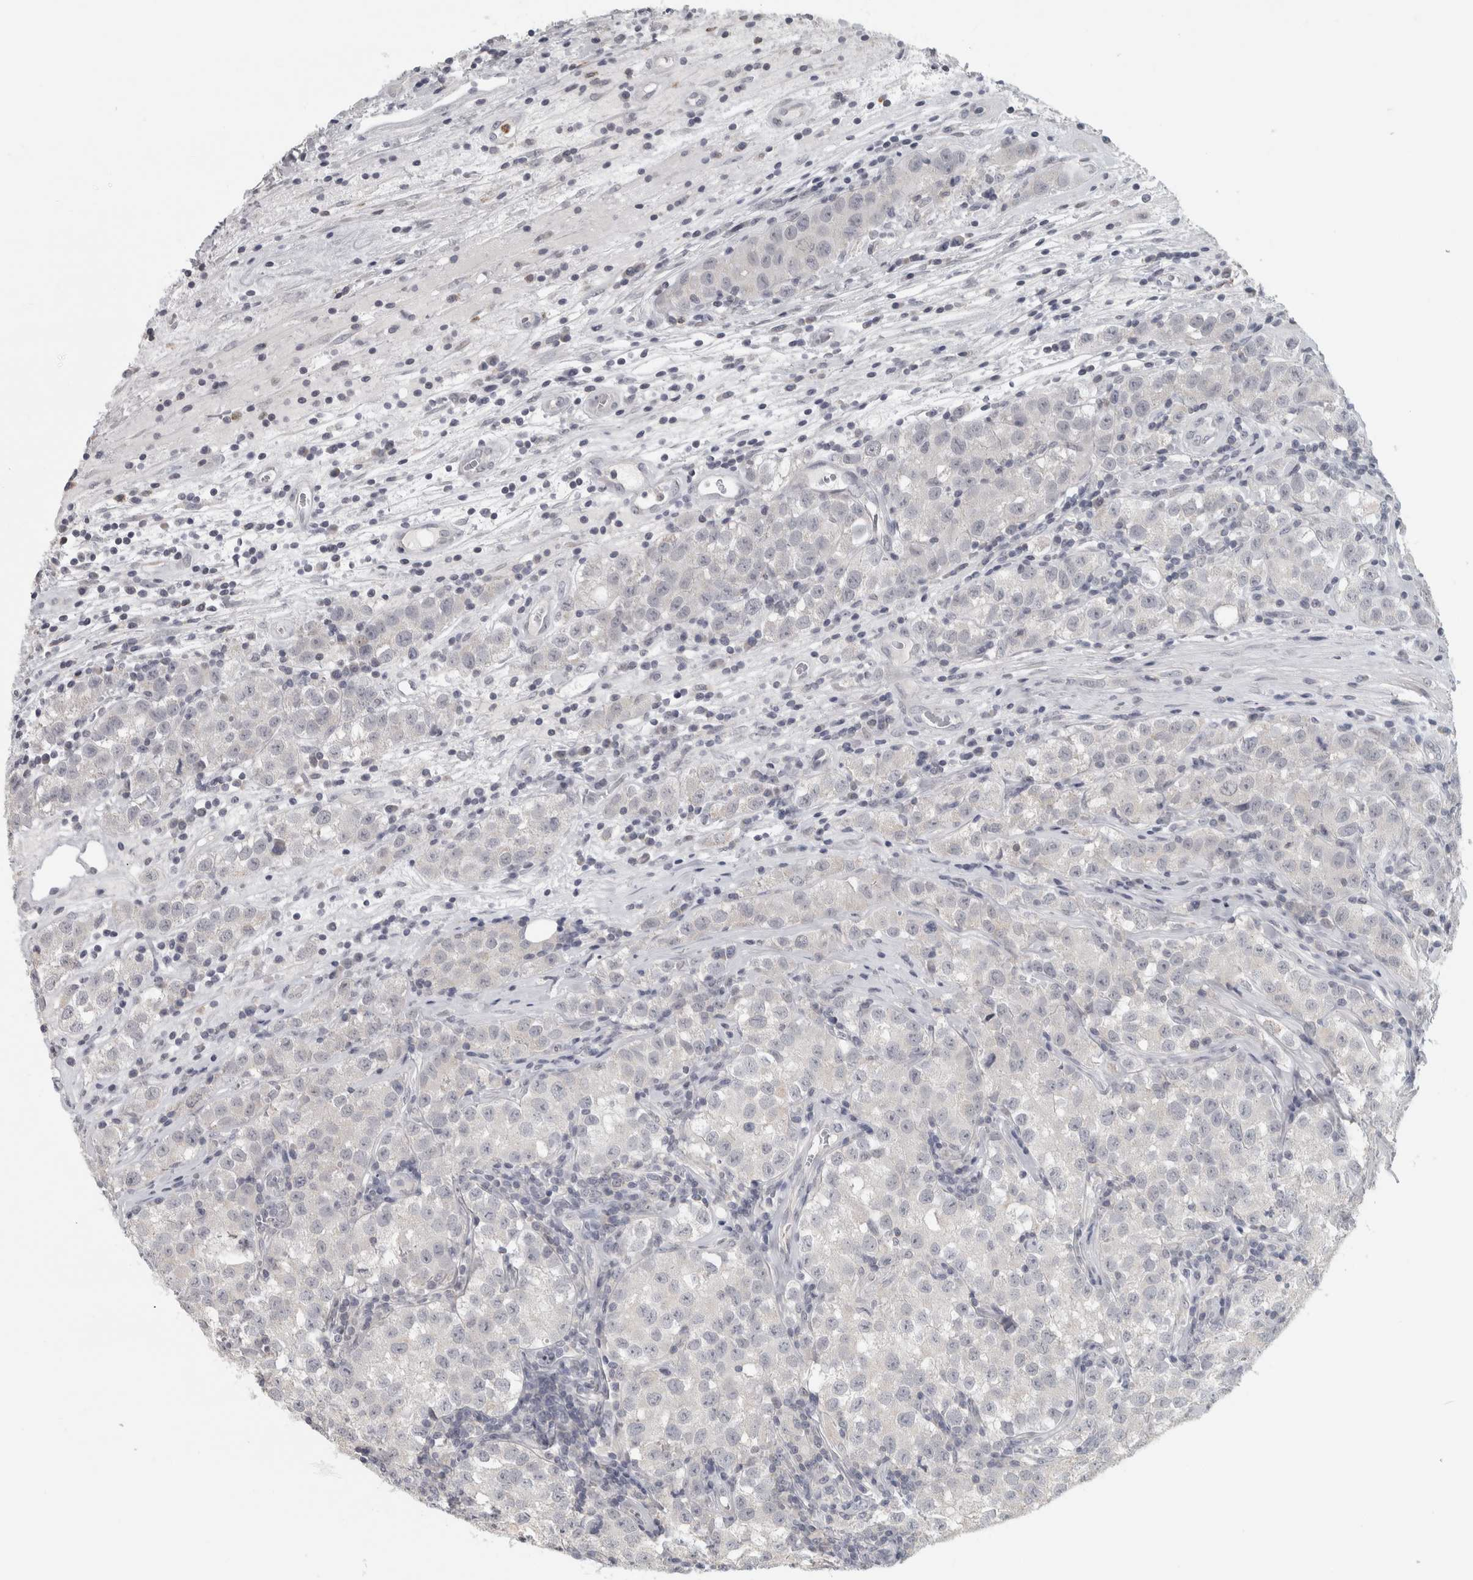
{"staining": {"intensity": "negative", "quantity": "none", "location": "none"}, "tissue": "testis cancer", "cell_type": "Tumor cells", "image_type": "cancer", "snomed": [{"axis": "morphology", "description": "Seminoma, NOS"}, {"axis": "morphology", "description": "Carcinoma, Embryonal, NOS"}, {"axis": "topography", "description": "Testis"}], "caption": "DAB immunohistochemical staining of testis cancer (seminoma) reveals no significant staining in tumor cells.", "gene": "PTPRN2", "patient": {"sex": "male", "age": 43}}